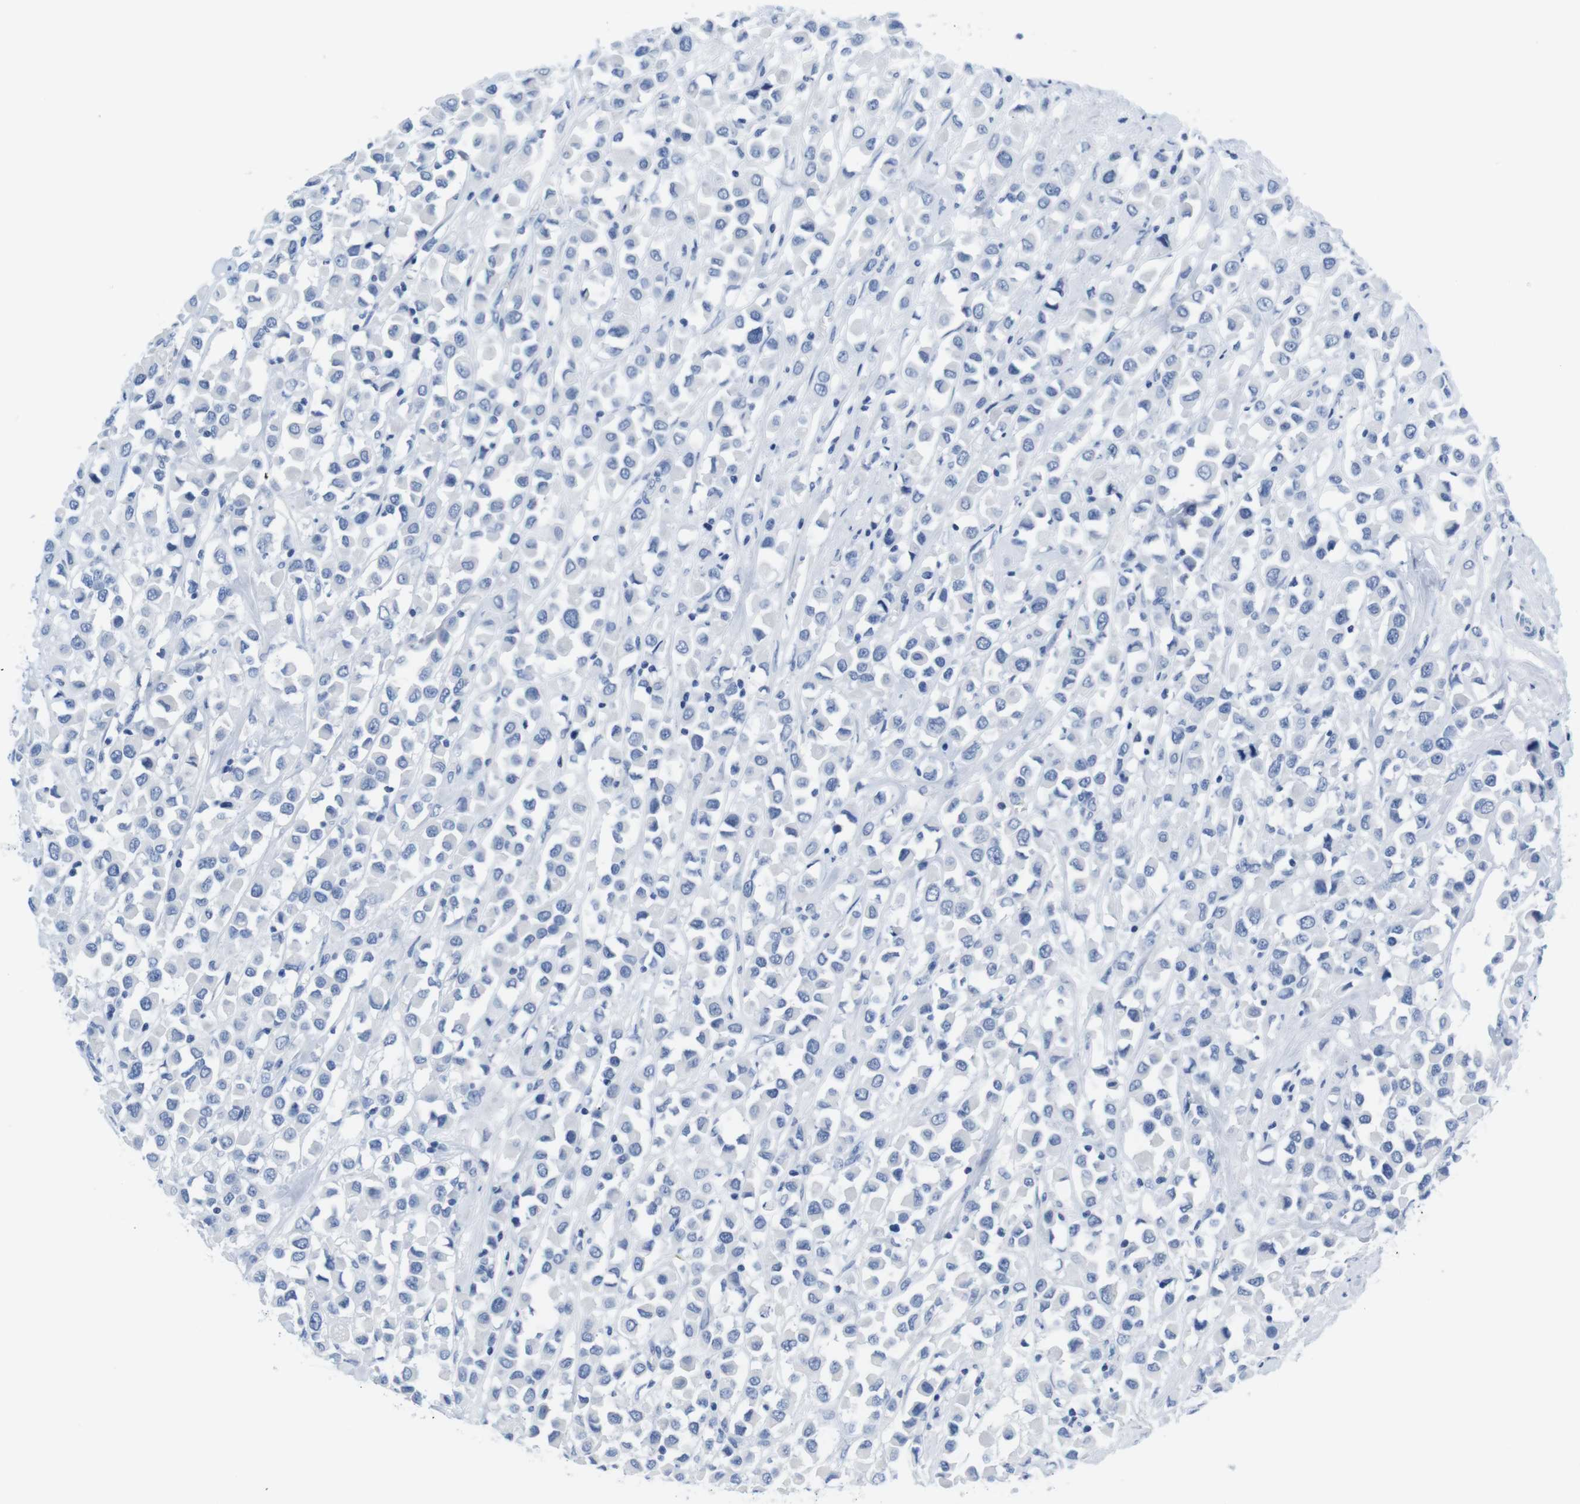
{"staining": {"intensity": "negative", "quantity": "none", "location": "none"}, "tissue": "breast cancer", "cell_type": "Tumor cells", "image_type": "cancer", "snomed": [{"axis": "morphology", "description": "Duct carcinoma"}, {"axis": "topography", "description": "Breast"}], "caption": "The image reveals no significant staining in tumor cells of breast cancer (infiltrating ductal carcinoma). Nuclei are stained in blue.", "gene": "MAP6", "patient": {"sex": "female", "age": 61}}